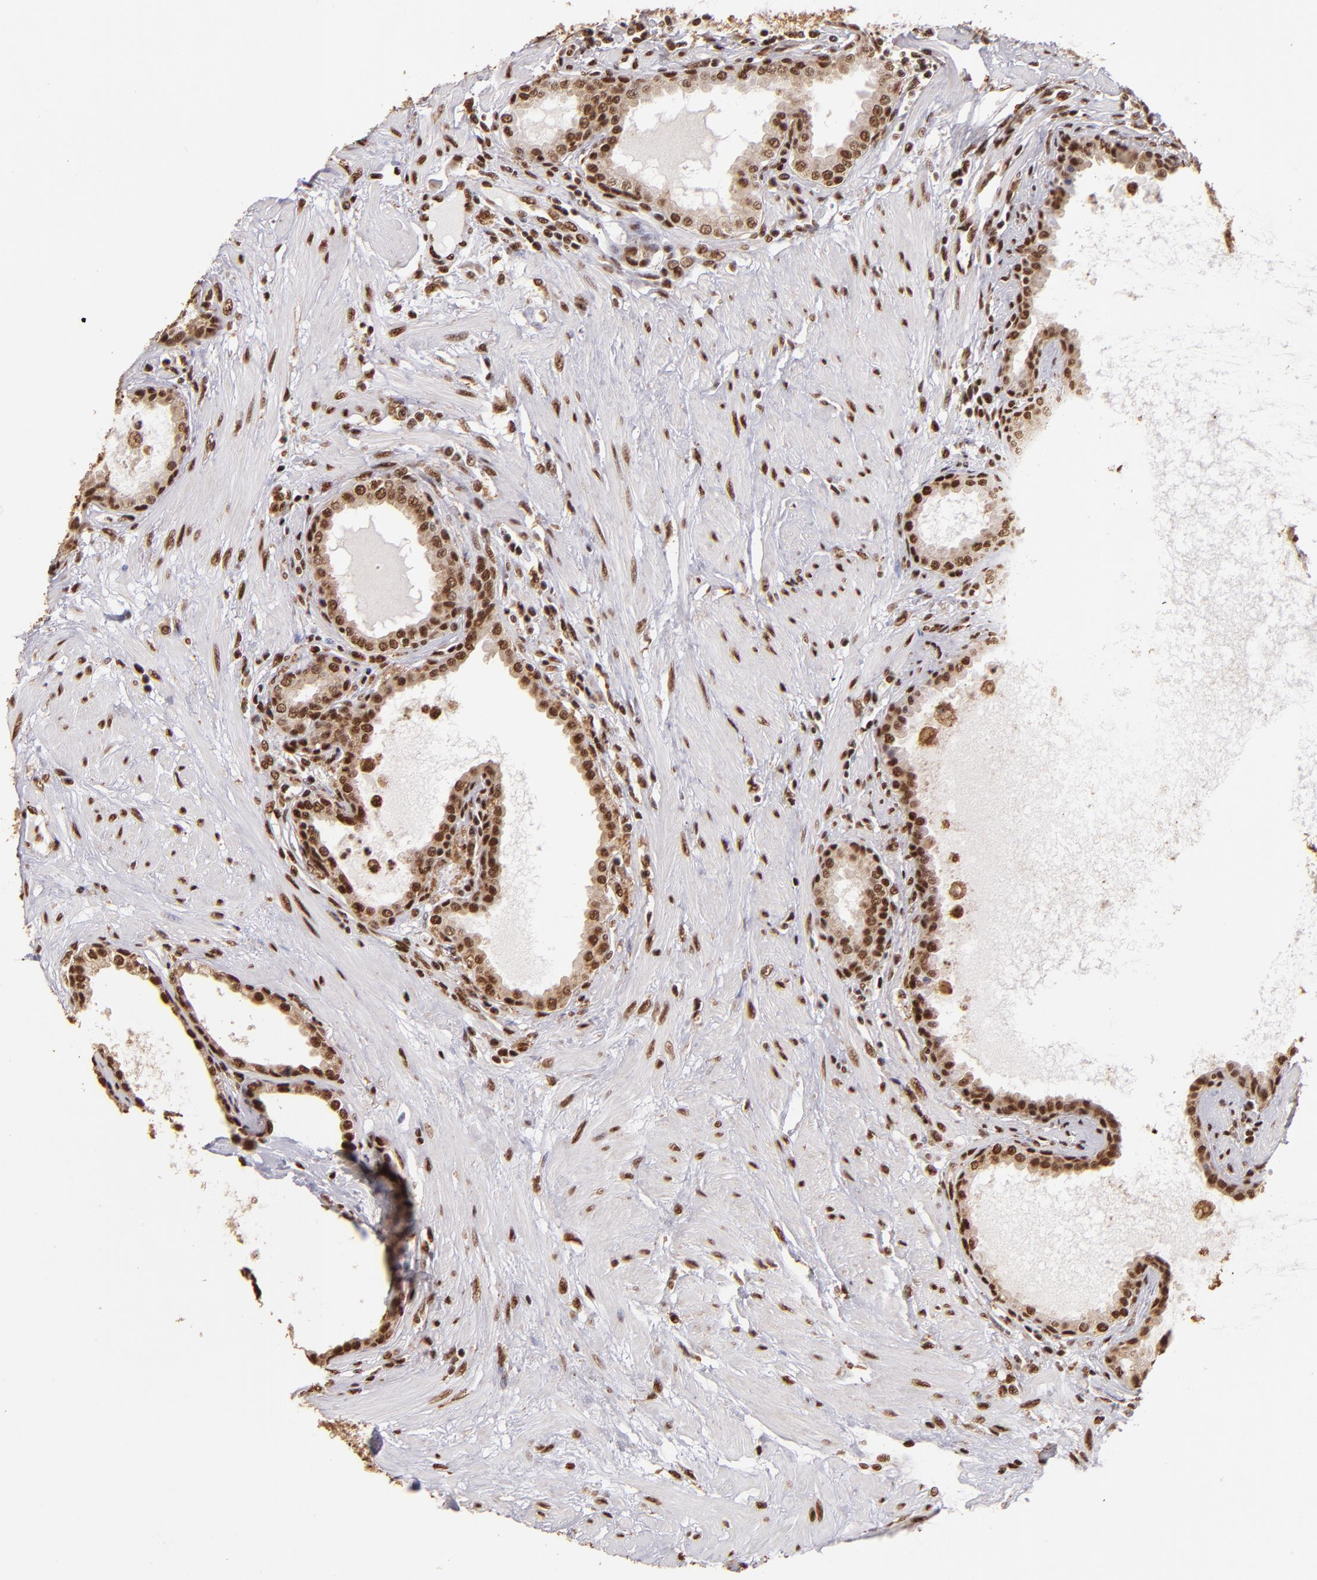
{"staining": {"intensity": "moderate", "quantity": ">75%", "location": "cytoplasmic/membranous,nuclear"}, "tissue": "prostate", "cell_type": "Glandular cells", "image_type": "normal", "snomed": [{"axis": "morphology", "description": "Normal tissue, NOS"}, {"axis": "topography", "description": "Prostate"}], "caption": "Benign prostate shows moderate cytoplasmic/membranous,nuclear positivity in about >75% of glandular cells, visualized by immunohistochemistry.", "gene": "SP1", "patient": {"sex": "male", "age": 64}}